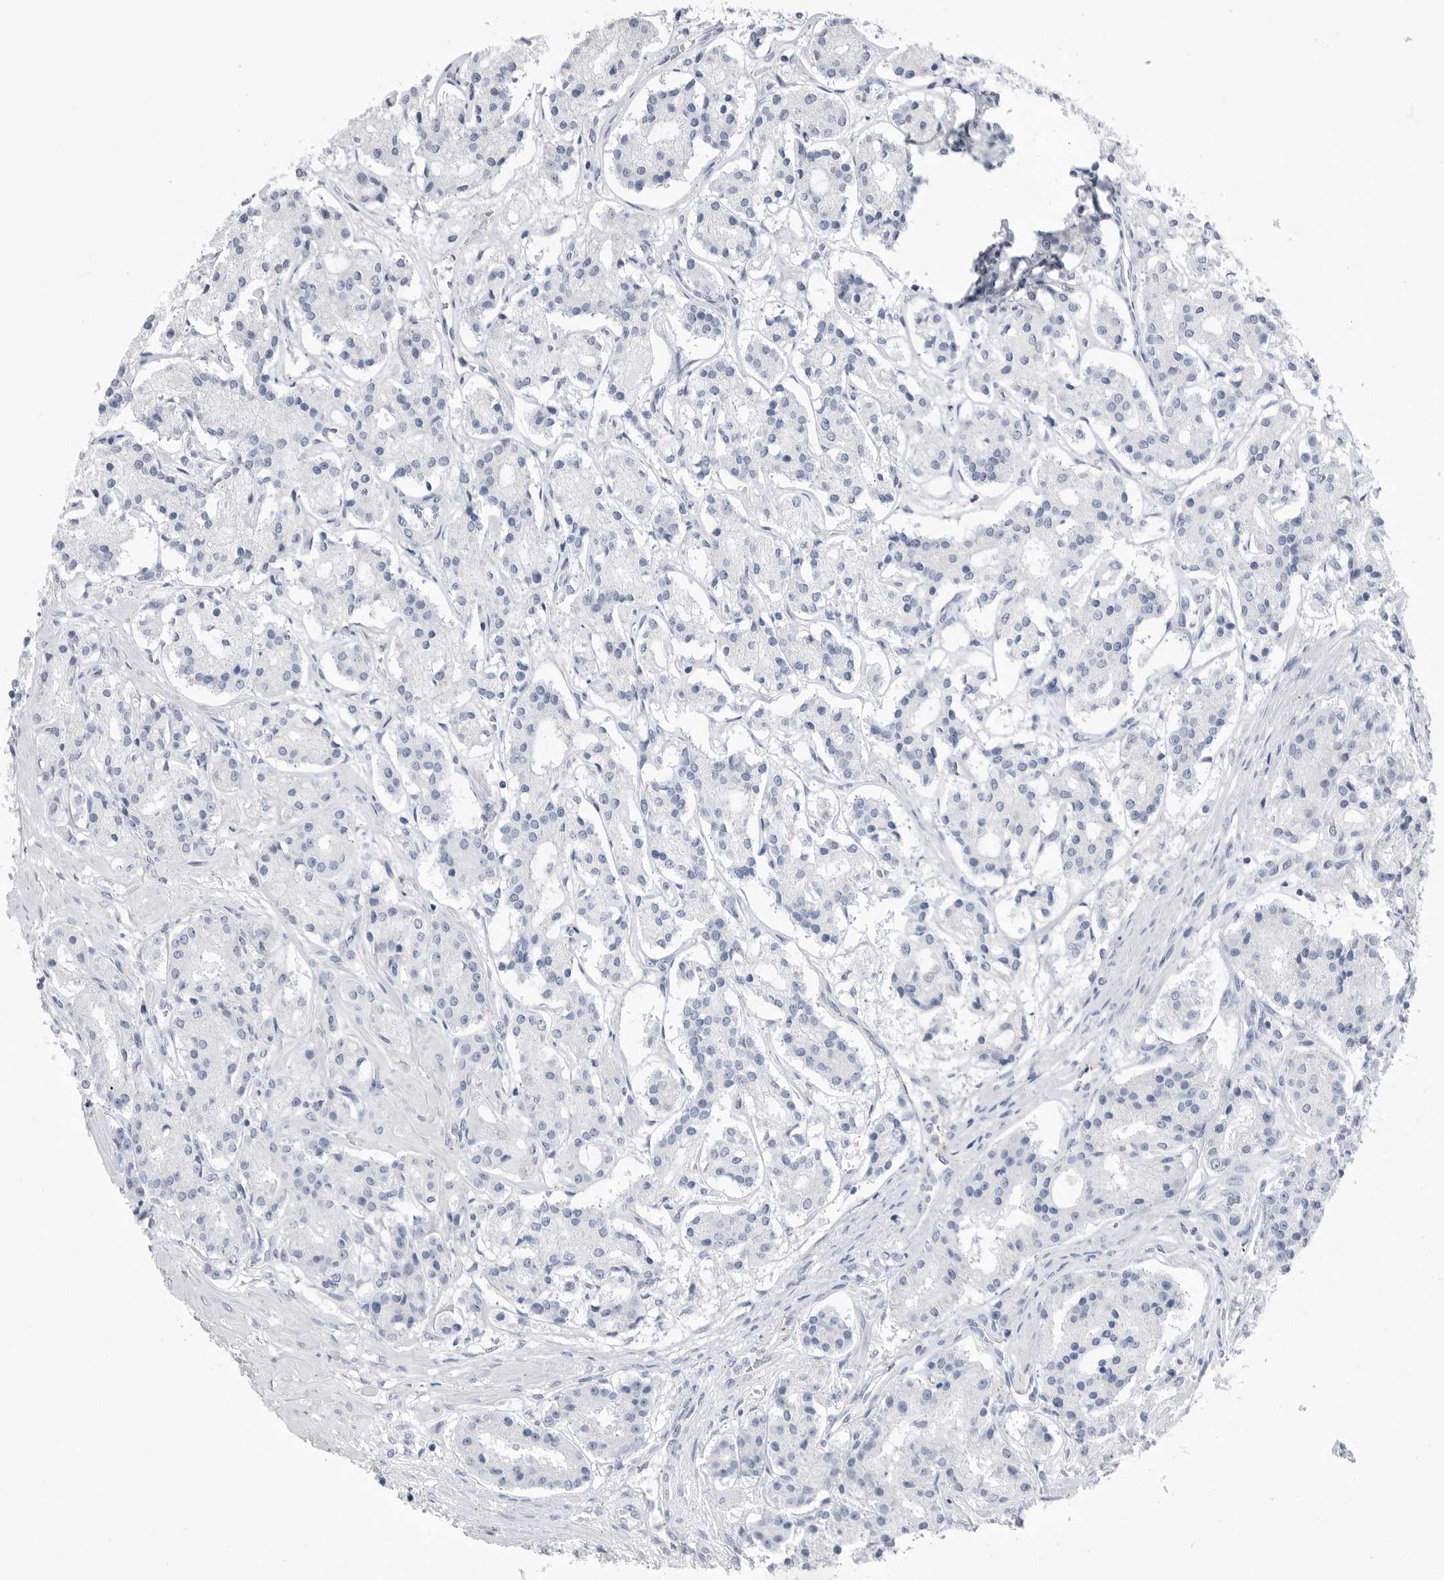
{"staining": {"intensity": "negative", "quantity": "none", "location": "none"}, "tissue": "prostate cancer", "cell_type": "Tumor cells", "image_type": "cancer", "snomed": [{"axis": "morphology", "description": "Adenocarcinoma, High grade"}, {"axis": "topography", "description": "Prostate"}], "caption": "Immunohistochemistry histopathology image of neoplastic tissue: prostate cancer stained with DAB (3,3'-diaminobenzidine) exhibits no significant protein expression in tumor cells.", "gene": "ABHD12", "patient": {"sex": "male", "age": 60}}